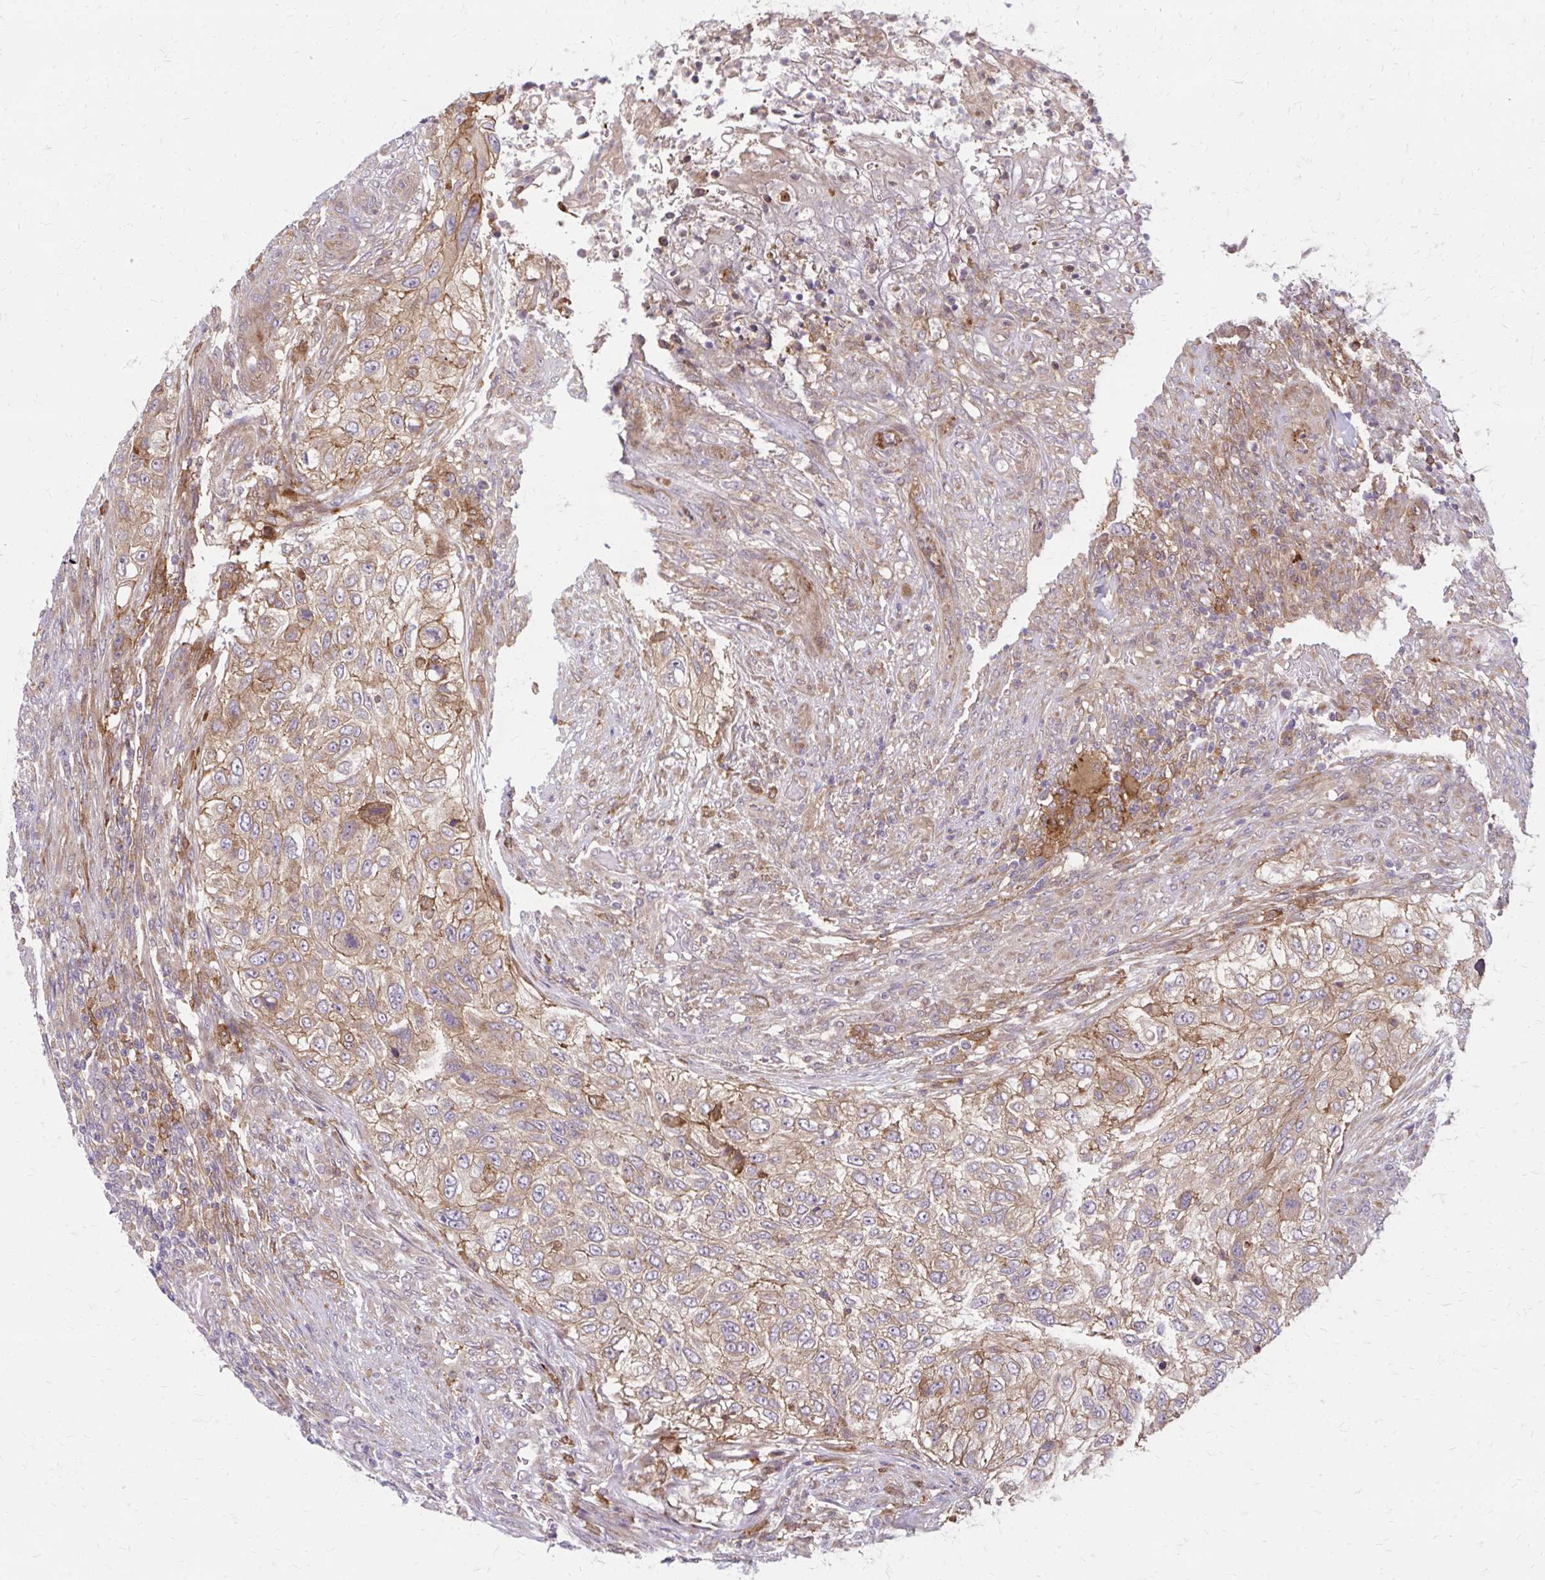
{"staining": {"intensity": "moderate", "quantity": ">75%", "location": "cytoplasmic/membranous"}, "tissue": "urothelial cancer", "cell_type": "Tumor cells", "image_type": "cancer", "snomed": [{"axis": "morphology", "description": "Urothelial carcinoma, High grade"}, {"axis": "topography", "description": "Urinary bladder"}], "caption": "Urothelial cancer was stained to show a protein in brown. There is medium levels of moderate cytoplasmic/membranous positivity in about >75% of tumor cells. (DAB = brown stain, brightfield microscopy at high magnification).", "gene": "OXNAD1", "patient": {"sex": "female", "age": 60}}